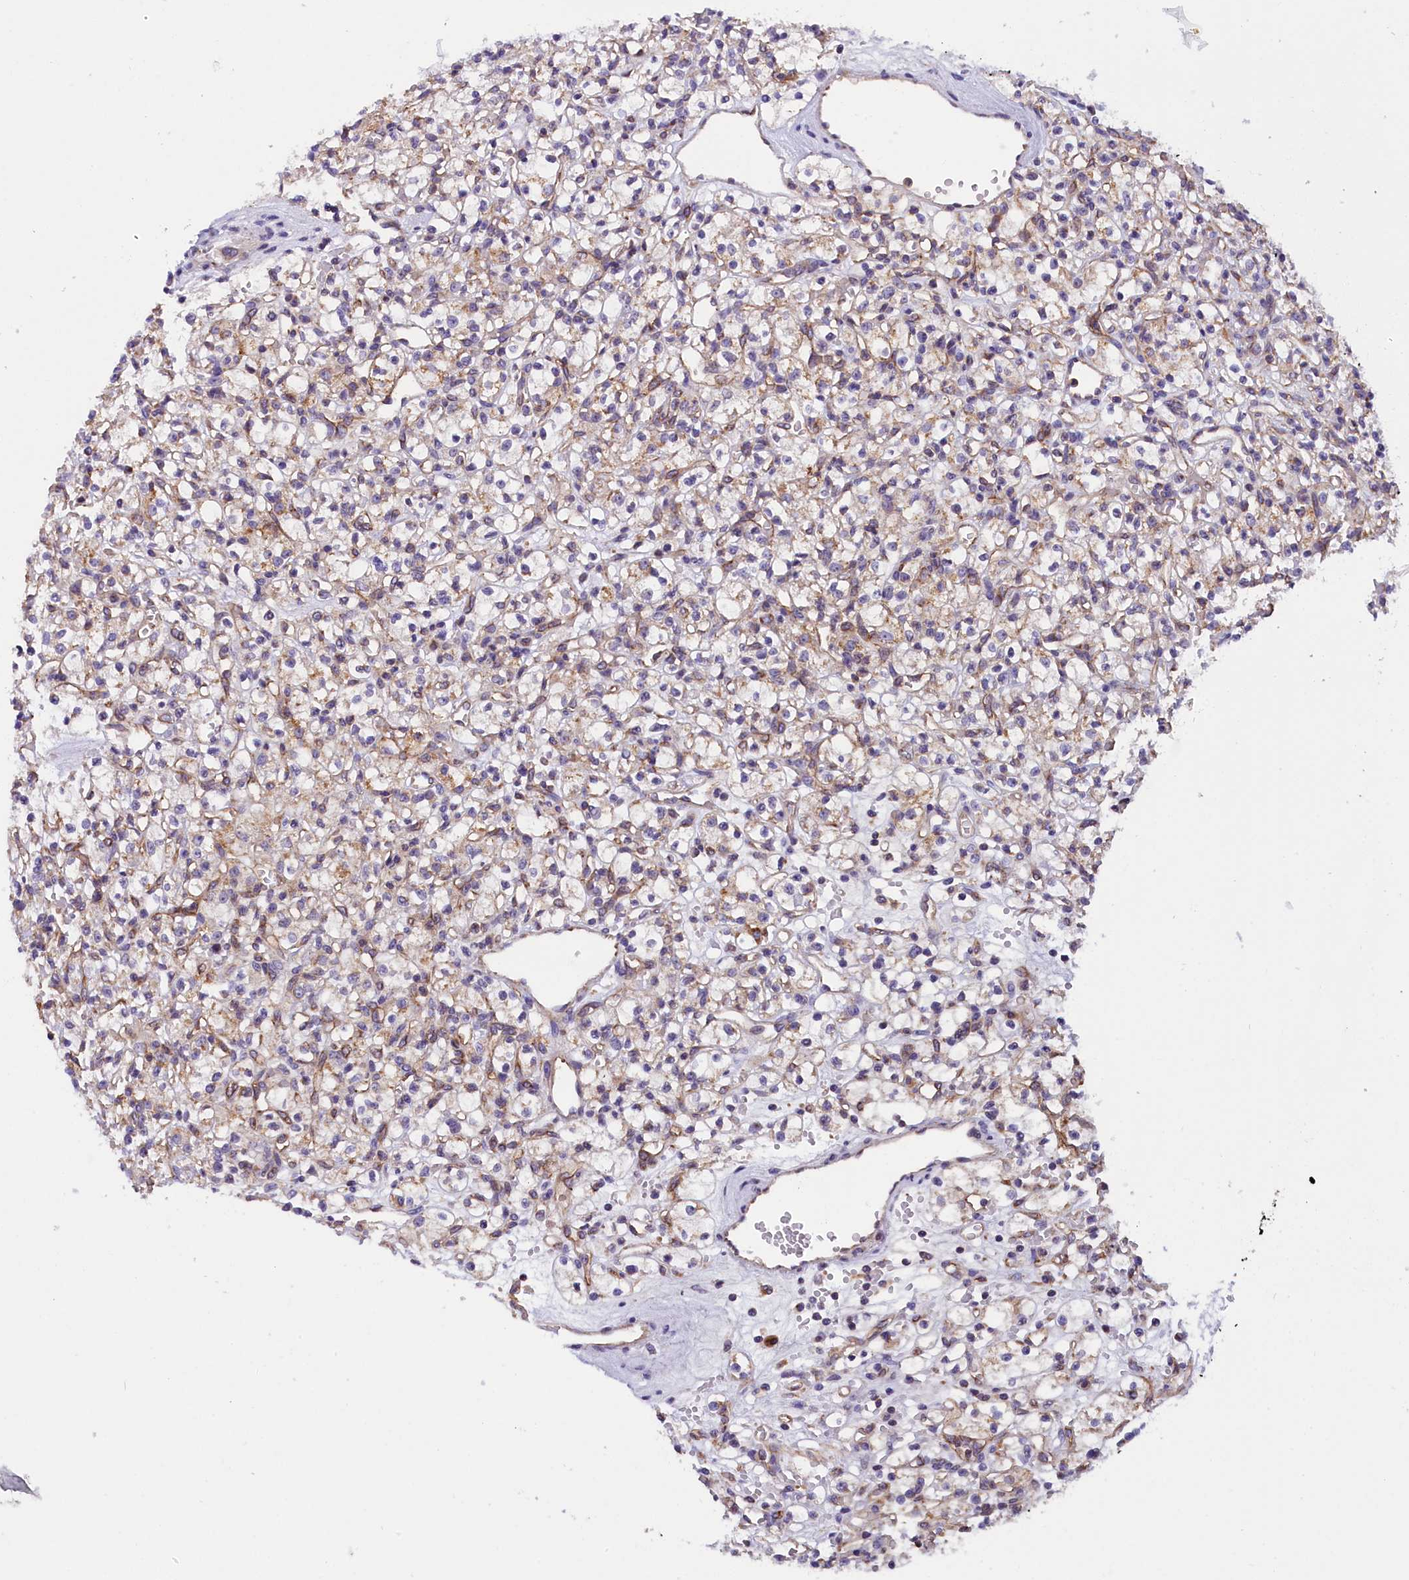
{"staining": {"intensity": "weak", "quantity": "25%-75%", "location": "cytoplasmic/membranous"}, "tissue": "renal cancer", "cell_type": "Tumor cells", "image_type": "cancer", "snomed": [{"axis": "morphology", "description": "Adenocarcinoma, NOS"}, {"axis": "topography", "description": "Kidney"}], "caption": "This is a micrograph of IHC staining of renal cancer (adenocarcinoma), which shows weak staining in the cytoplasmic/membranous of tumor cells.", "gene": "DNAJB9", "patient": {"sex": "female", "age": 59}}